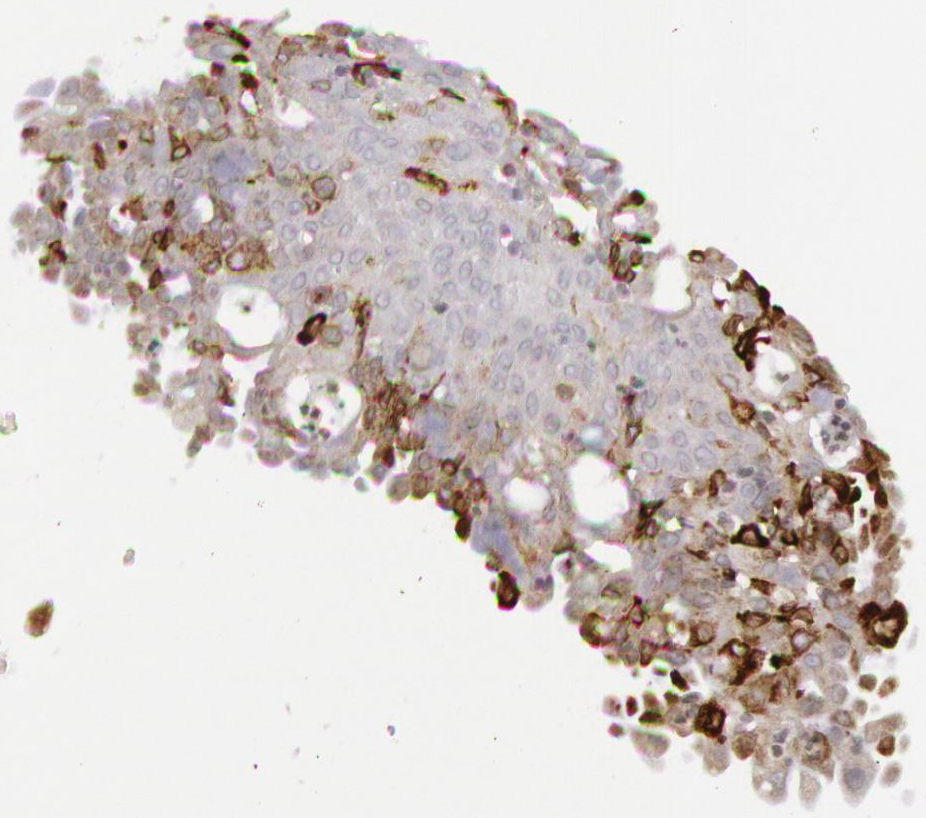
{"staining": {"intensity": "strong", "quantity": "<25%", "location": "cytoplasmic/membranous"}, "tissue": "cervical cancer", "cell_type": "Tumor cells", "image_type": "cancer", "snomed": [{"axis": "morphology", "description": "Normal tissue, NOS"}, {"axis": "morphology", "description": "Squamous cell carcinoma, NOS"}, {"axis": "topography", "description": "Cervix"}], "caption": "Strong cytoplasmic/membranous protein expression is present in about <25% of tumor cells in cervical cancer (squamous cell carcinoma).", "gene": "PTGS2", "patient": {"sex": "female", "age": 45}}